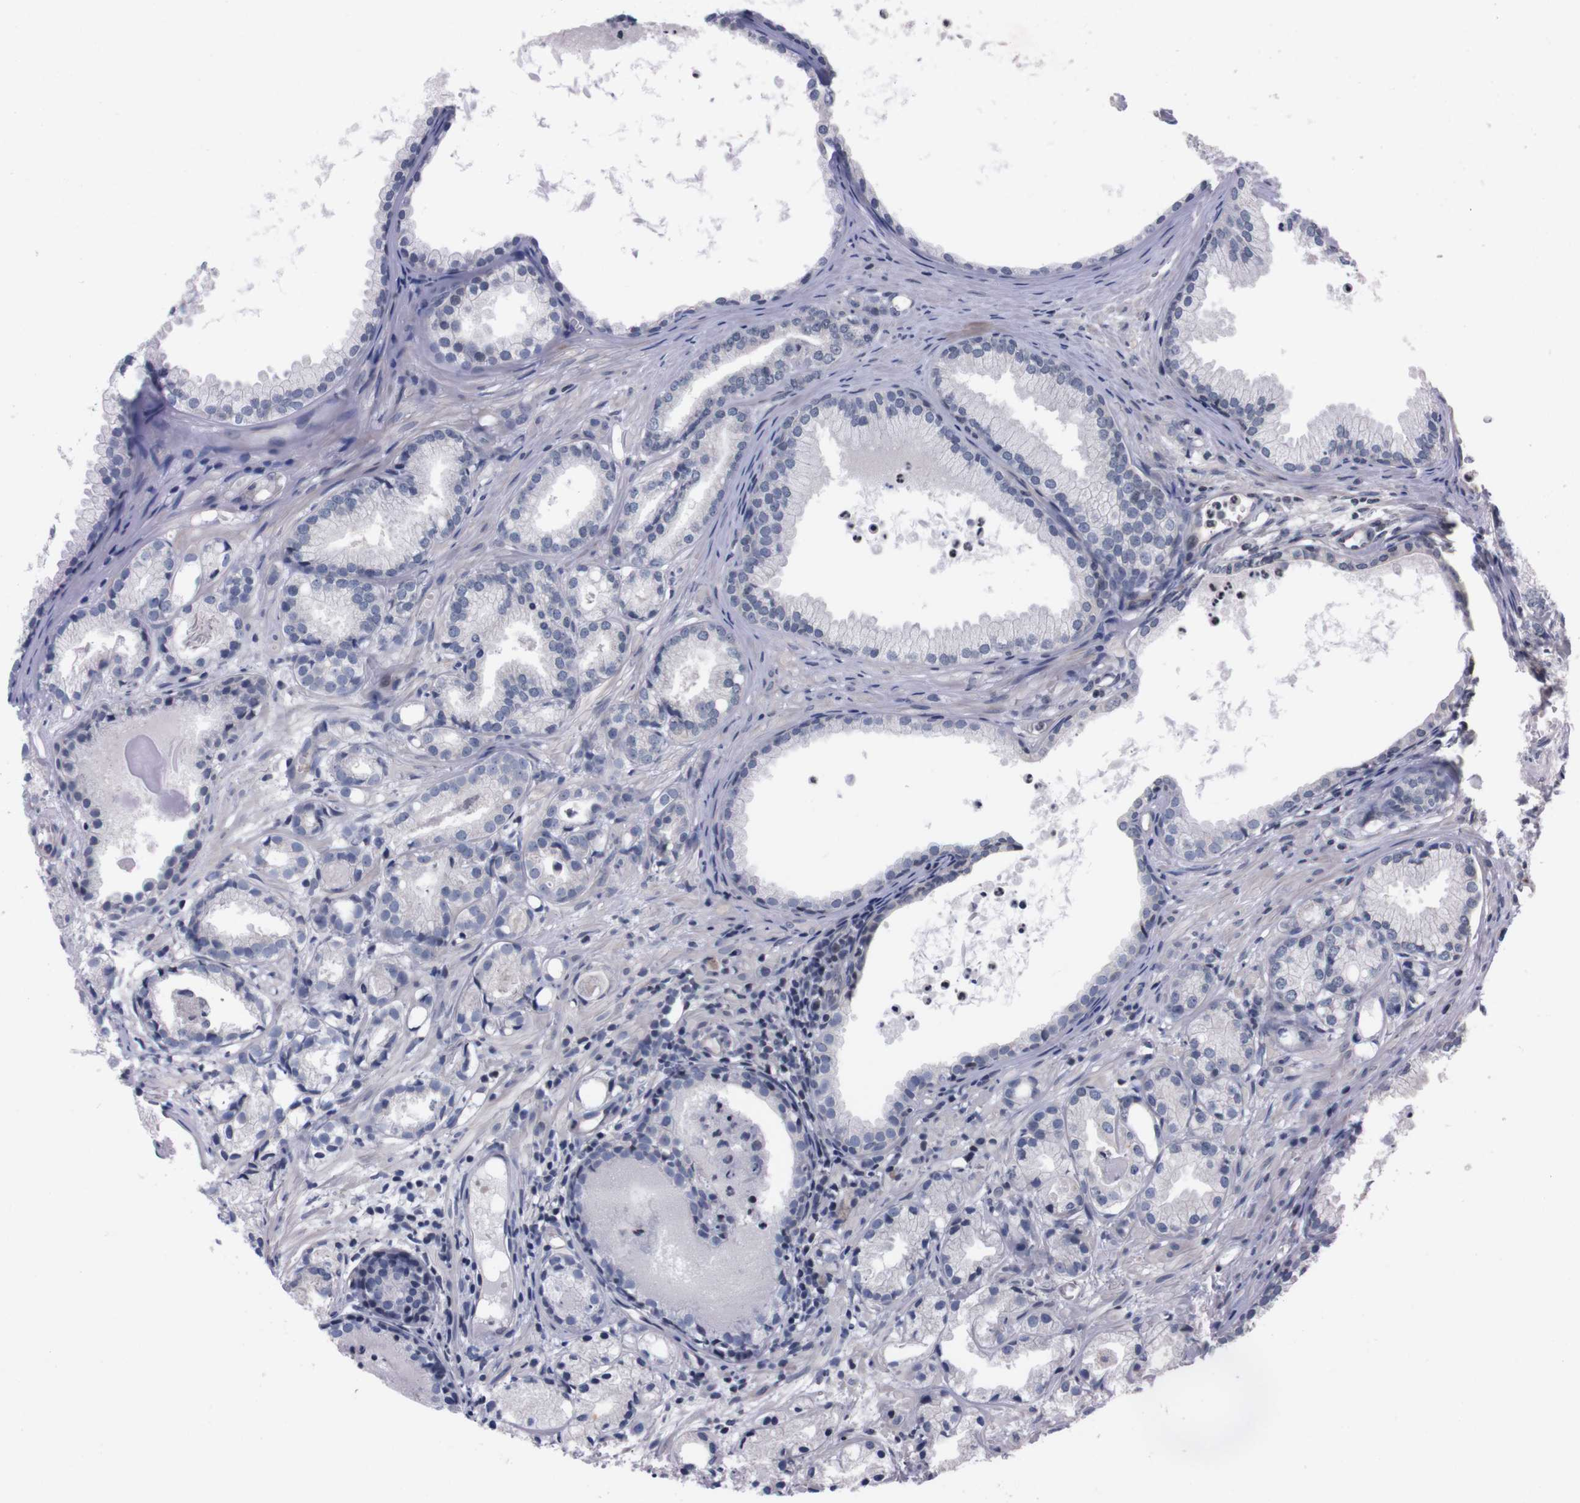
{"staining": {"intensity": "negative", "quantity": "none", "location": "none"}, "tissue": "prostate cancer", "cell_type": "Tumor cells", "image_type": "cancer", "snomed": [{"axis": "morphology", "description": "Adenocarcinoma, Low grade"}, {"axis": "topography", "description": "Prostate"}], "caption": "Human adenocarcinoma (low-grade) (prostate) stained for a protein using immunohistochemistry (IHC) demonstrates no staining in tumor cells.", "gene": "TNFRSF21", "patient": {"sex": "male", "age": 72}}